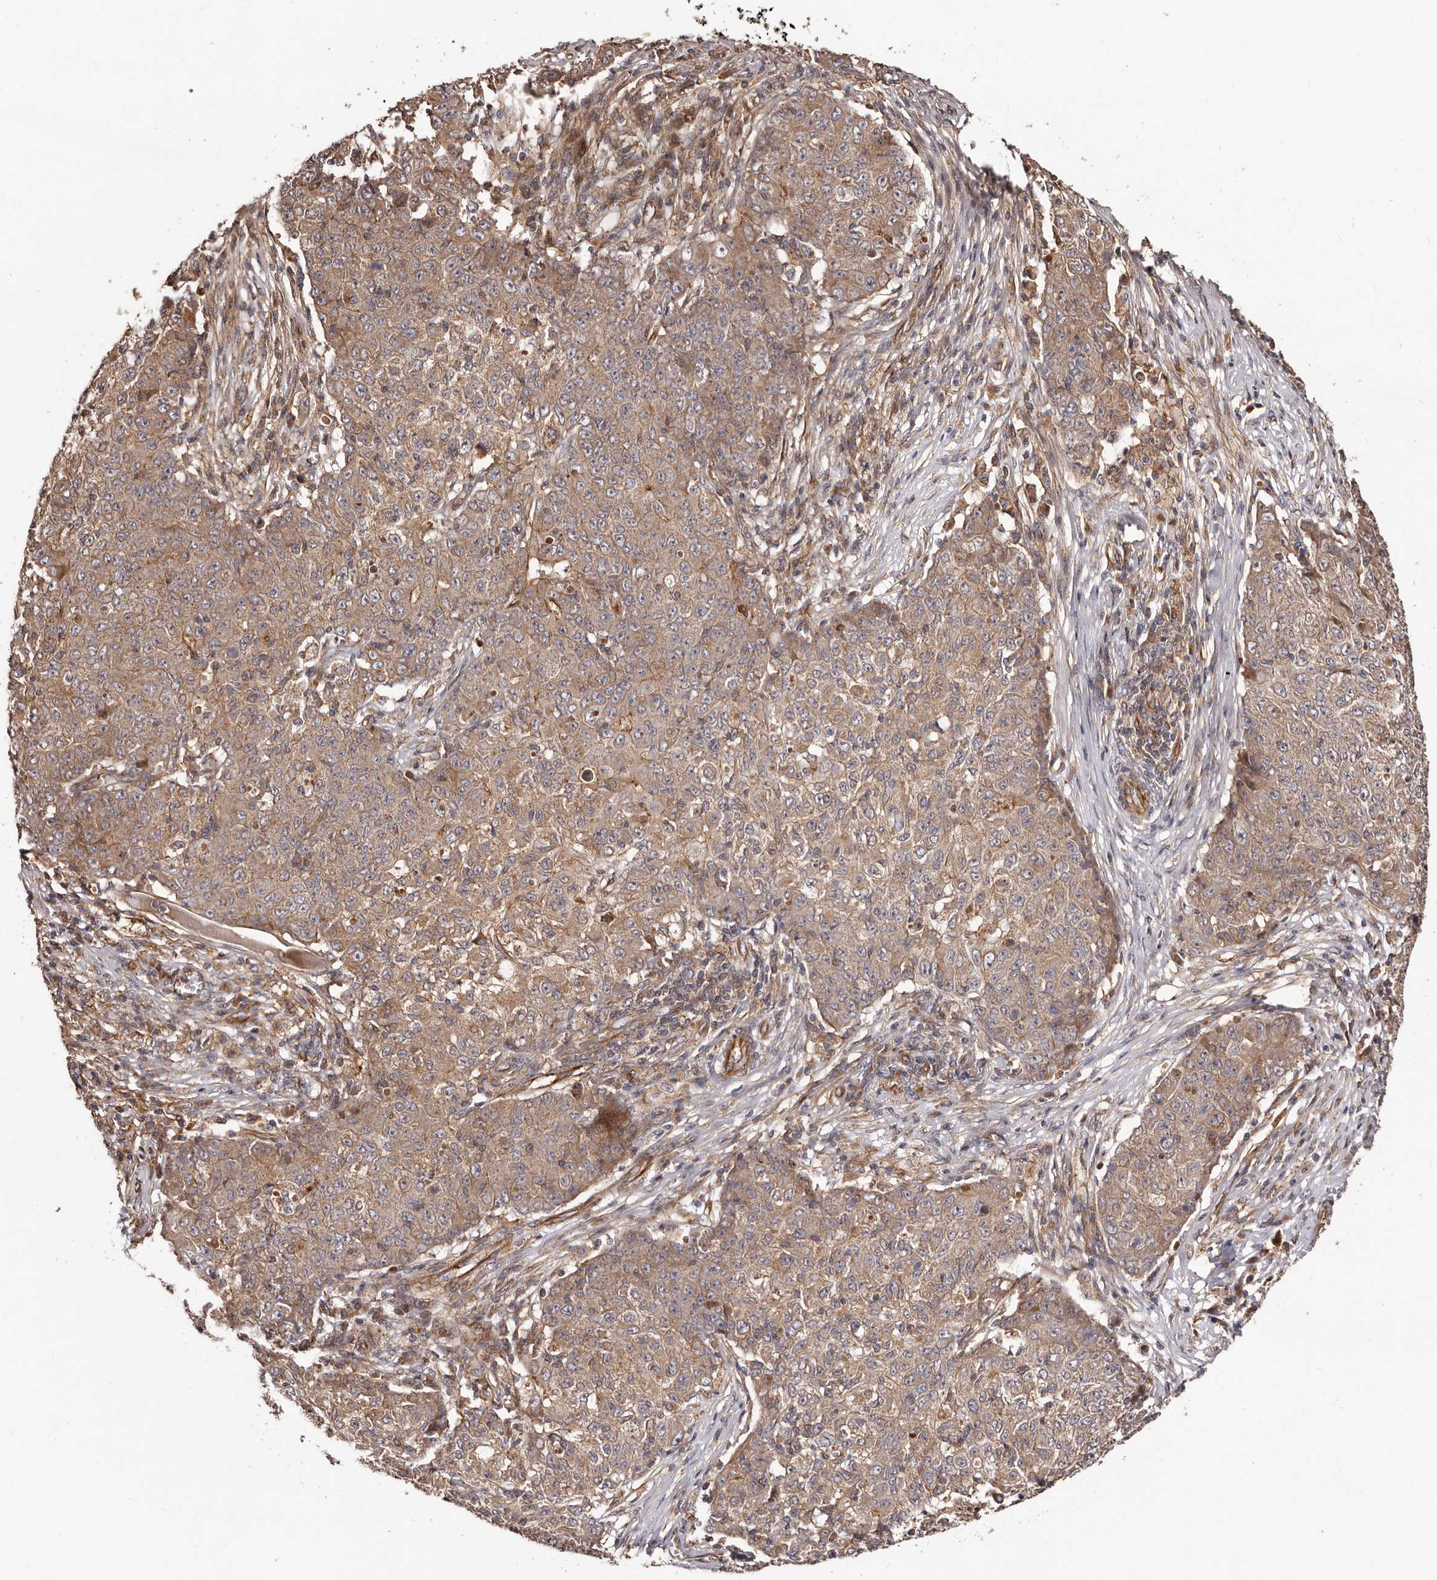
{"staining": {"intensity": "moderate", "quantity": ">75%", "location": "cytoplasmic/membranous"}, "tissue": "ovarian cancer", "cell_type": "Tumor cells", "image_type": "cancer", "snomed": [{"axis": "morphology", "description": "Carcinoma, endometroid"}, {"axis": "topography", "description": "Ovary"}], "caption": "This is a histology image of immunohistochemistry (IHC) staining of ovarian cancer (endometroid carcinoma), which shows moderate staining in the cytoplasmic/membranous of tumor cells.", "gene": "GTPBP1", "patient": {"sex": "female", "age": 42}}